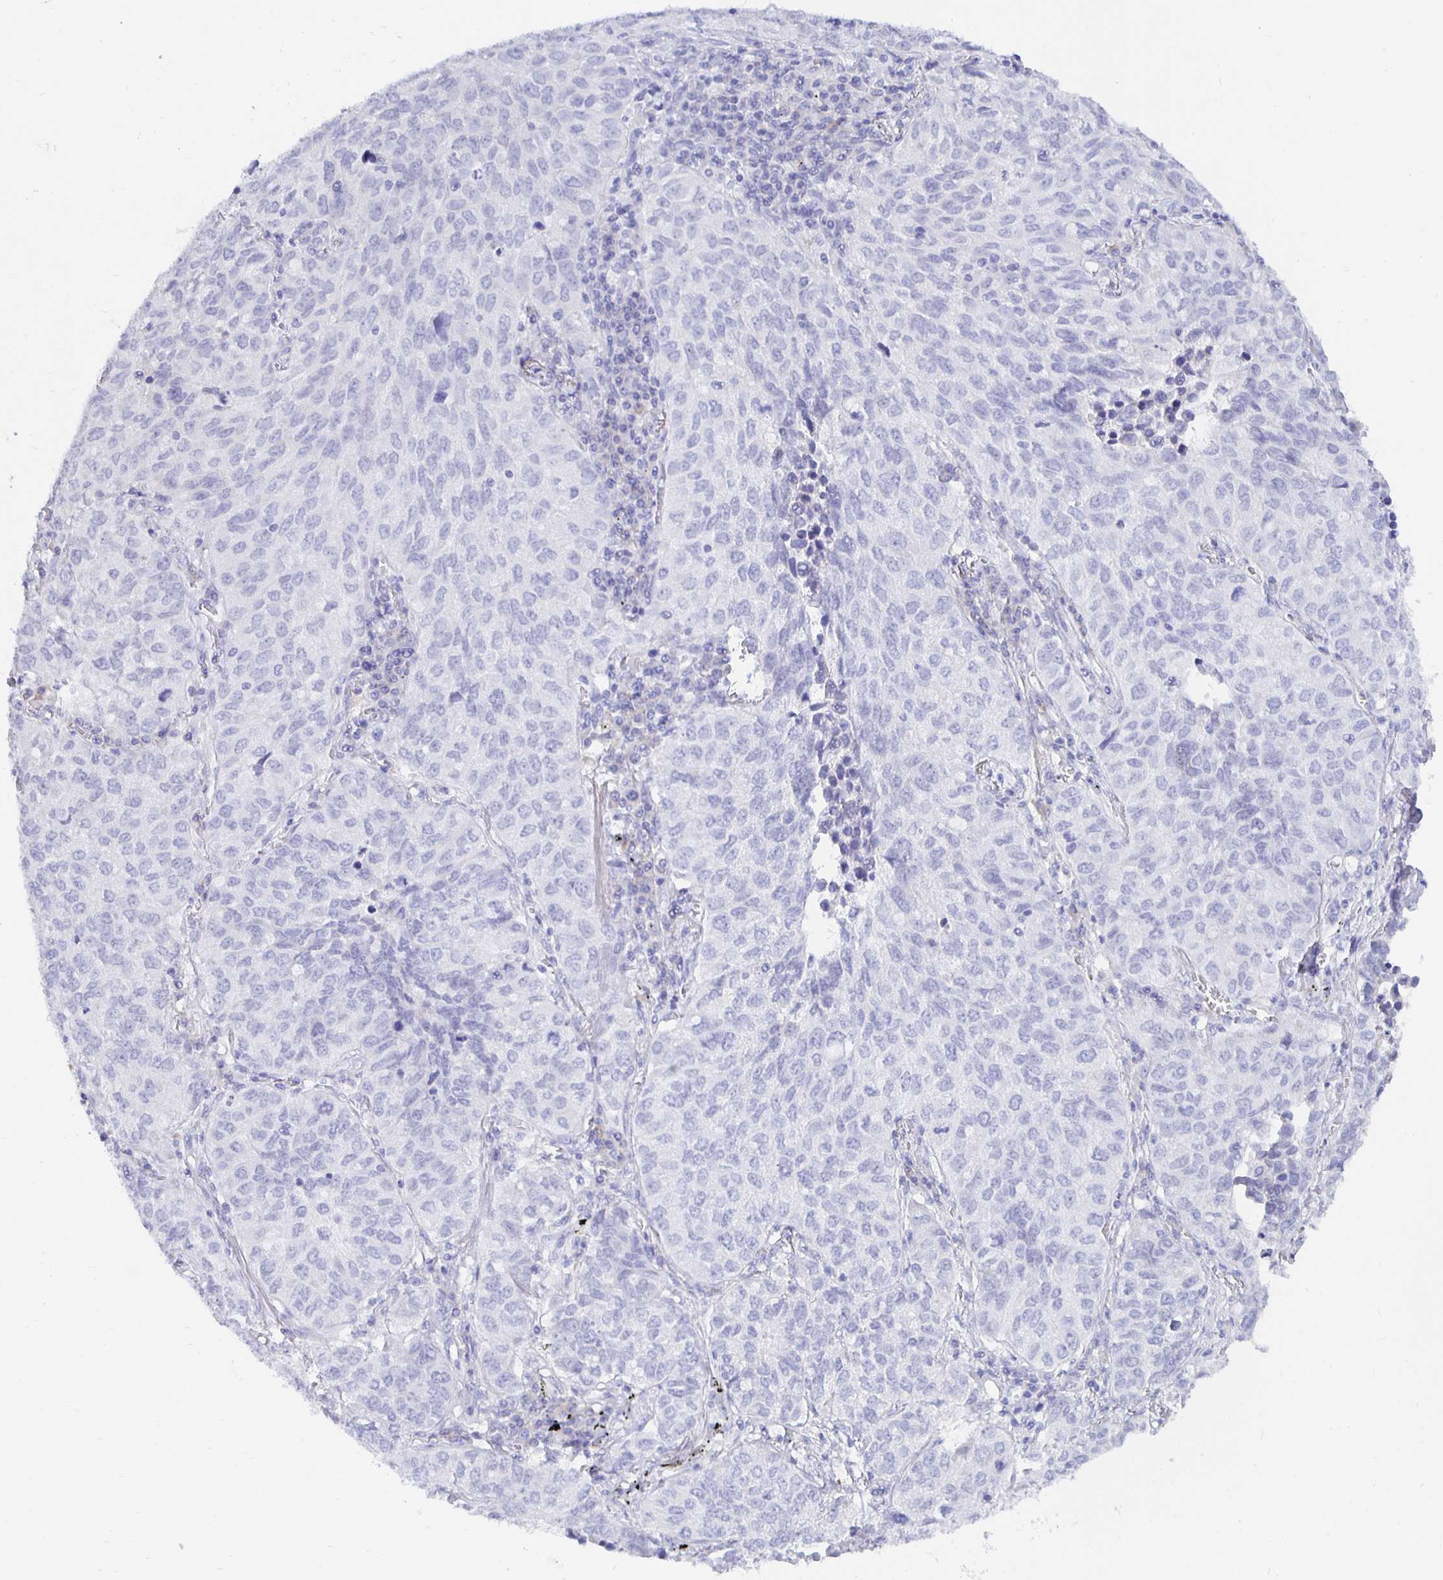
{"staining": {"intensity": "negative", "quantity": "none", "location": "none"}, "tissue": "lung cancer", "cell_type": "Tumor cells", "image_type": "cancer", "snomed": [{"axis": "morphology", "description": "Adenocarcinoma, NOS"}, {"axis": "topography", "description": "Lung"}], "caption": "A high-resolution photomicrograph shows IHC staining of adenocarcinoma (lung), which shows no significant expression in tumor cells.", "gene": "UMOD", "patient": {"sex": "female", "age": 50}}